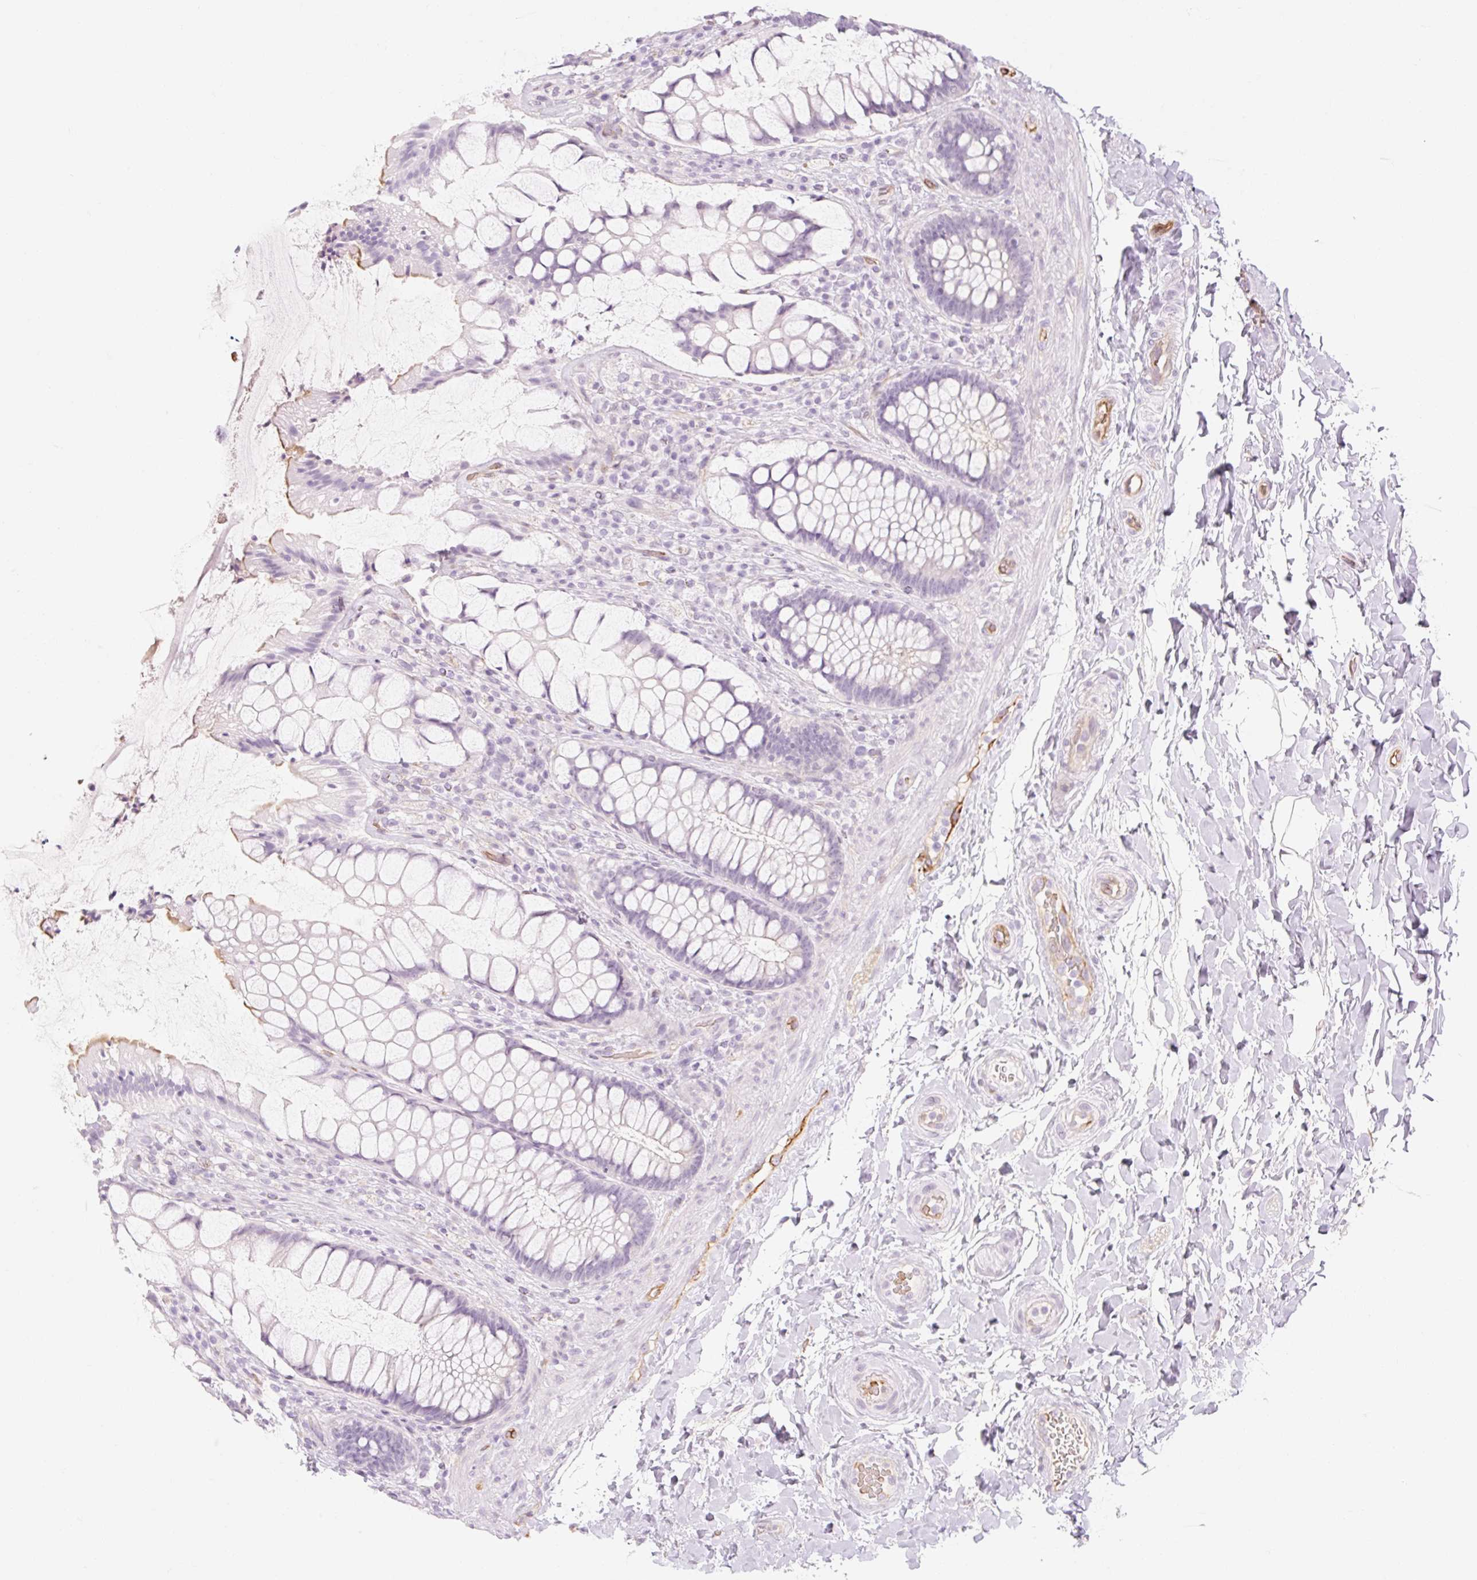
{"staining": {"intensity": "negative", "quantity": "none", "location": "none"}, "tissue": "rectum", "cell_type": "Glandular cells", "image_type": "normal", "snomed": [{"axis": "morphology", "description": "Normal tissue, NOS"}, {"axis": "topography", "description": "Rectum"}], "caption": "The micrograph demonstrates no staining of glandular cells in unremarkable rectum.", "gene": "TAF1L", "patient": {"sex": "female", "age": 58}}